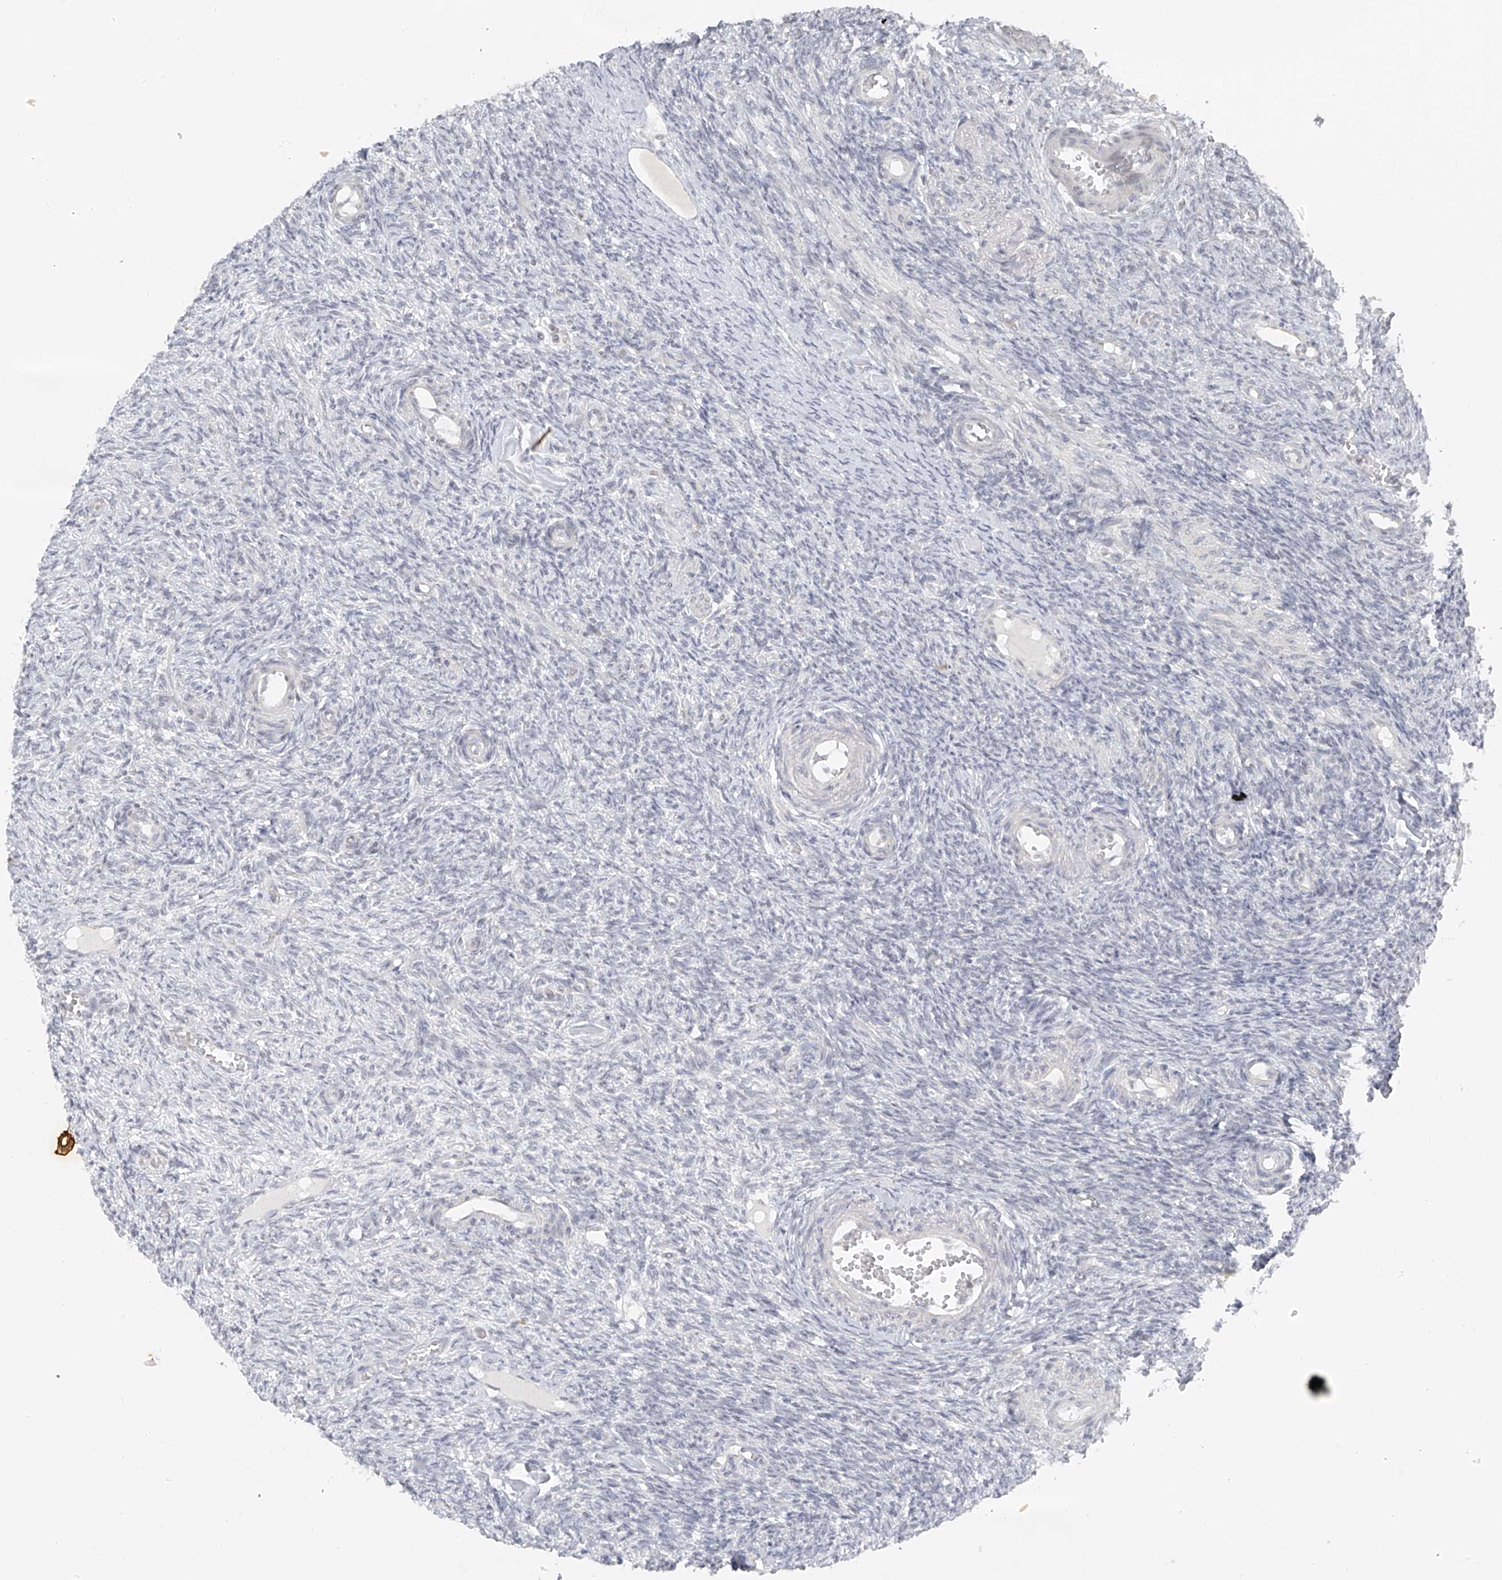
{"staining": {"intensity": "negative", "quantity": "none", "location": "none"}, "tissue": "ovary", "cell_type": "Follicle cells", "image_type": "normal", "snomed": [{"axis": "morphology", "description": "Normal tissue, NOS"}, {"axis": "topography", "description": "Ovary"}], "caption": "Immunohistochemical staining of benign ovary reveals no significant staining in follicle cells.", "gene": "DYRK1B", "patient": {"sex": "female", "age": 27}}